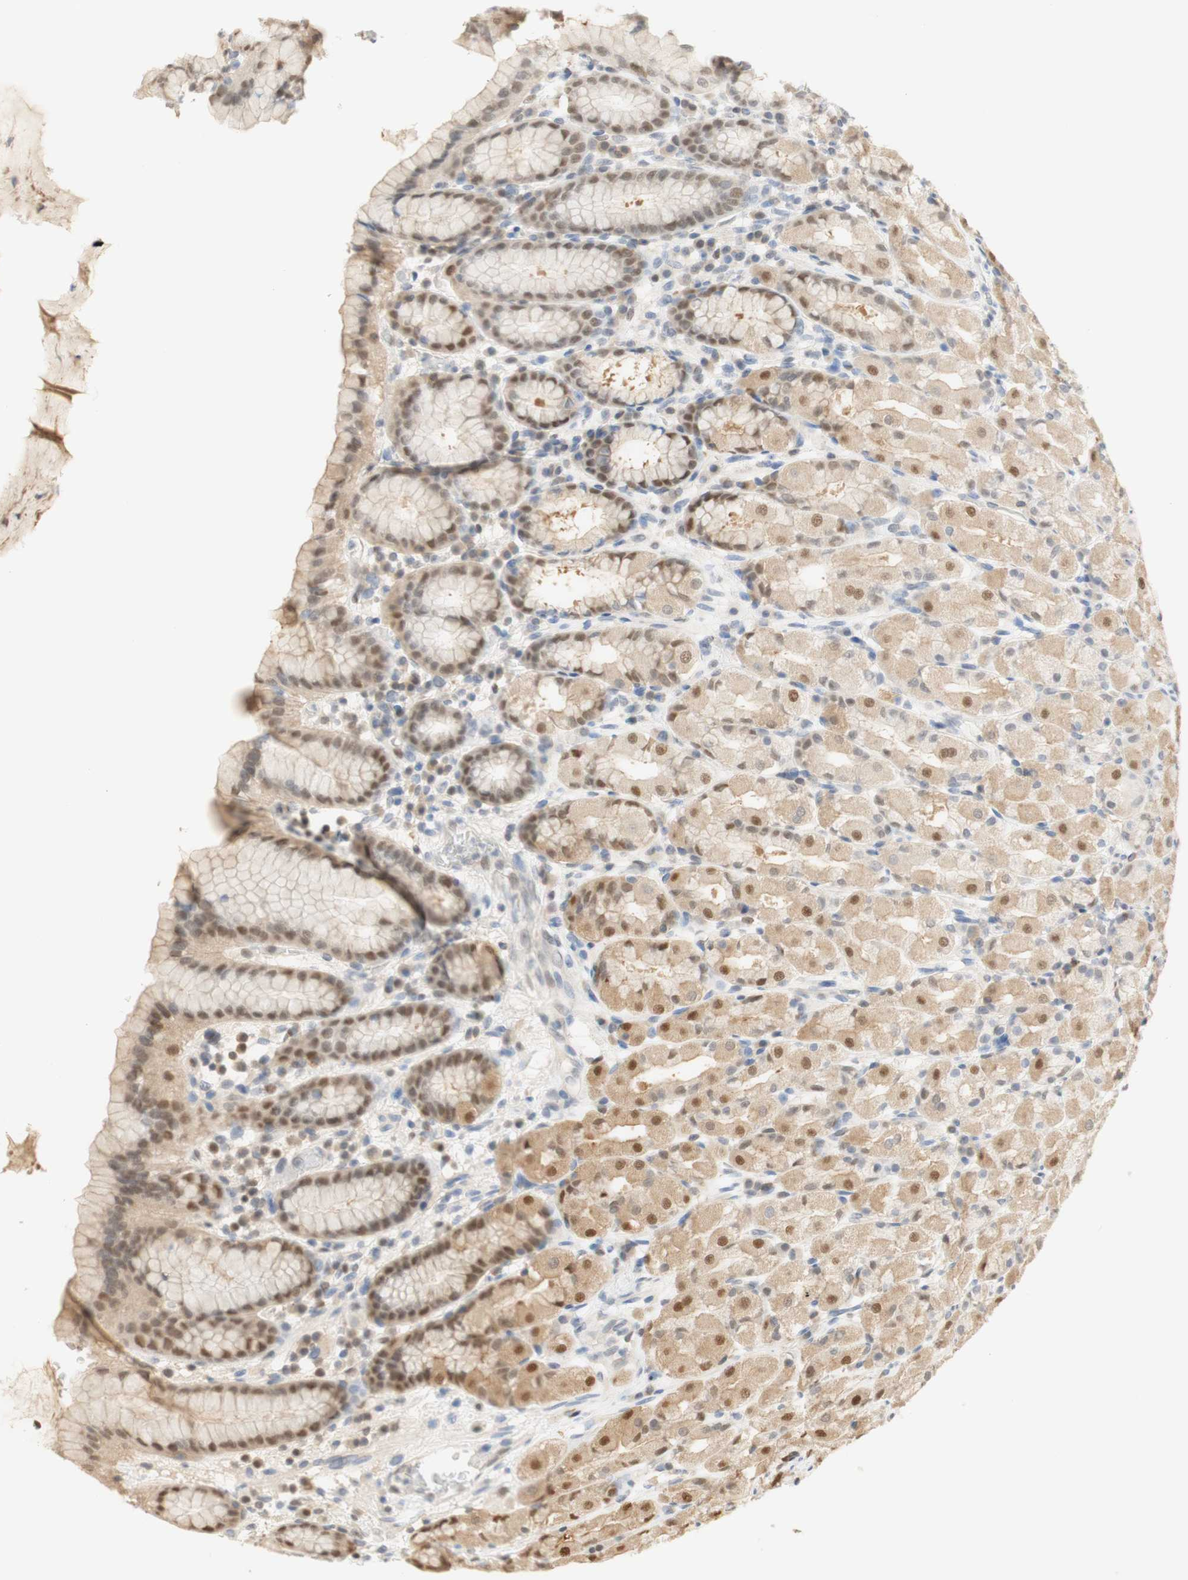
{"staining": {"intensity": "moderate", "quantity": ">75%", "location": "cytoplasmic/membranous,nuclear"}, "tissue": "stomach", "cell_type": "Glandular cells", "image_type": "normal", "snomed": [{"axis": "morphology", "description": "Normal tissue, NOS"}, {"axis": "topography", "description": "Stomach, upper"}], "caption": "Stomach stained with IHC shows moderate cytoplasmic/membranous,nuclear staining in approximately >75% of glandular cells.", "gene": "NAP1L4", "patient": {"sex": "male", "age": 68}}